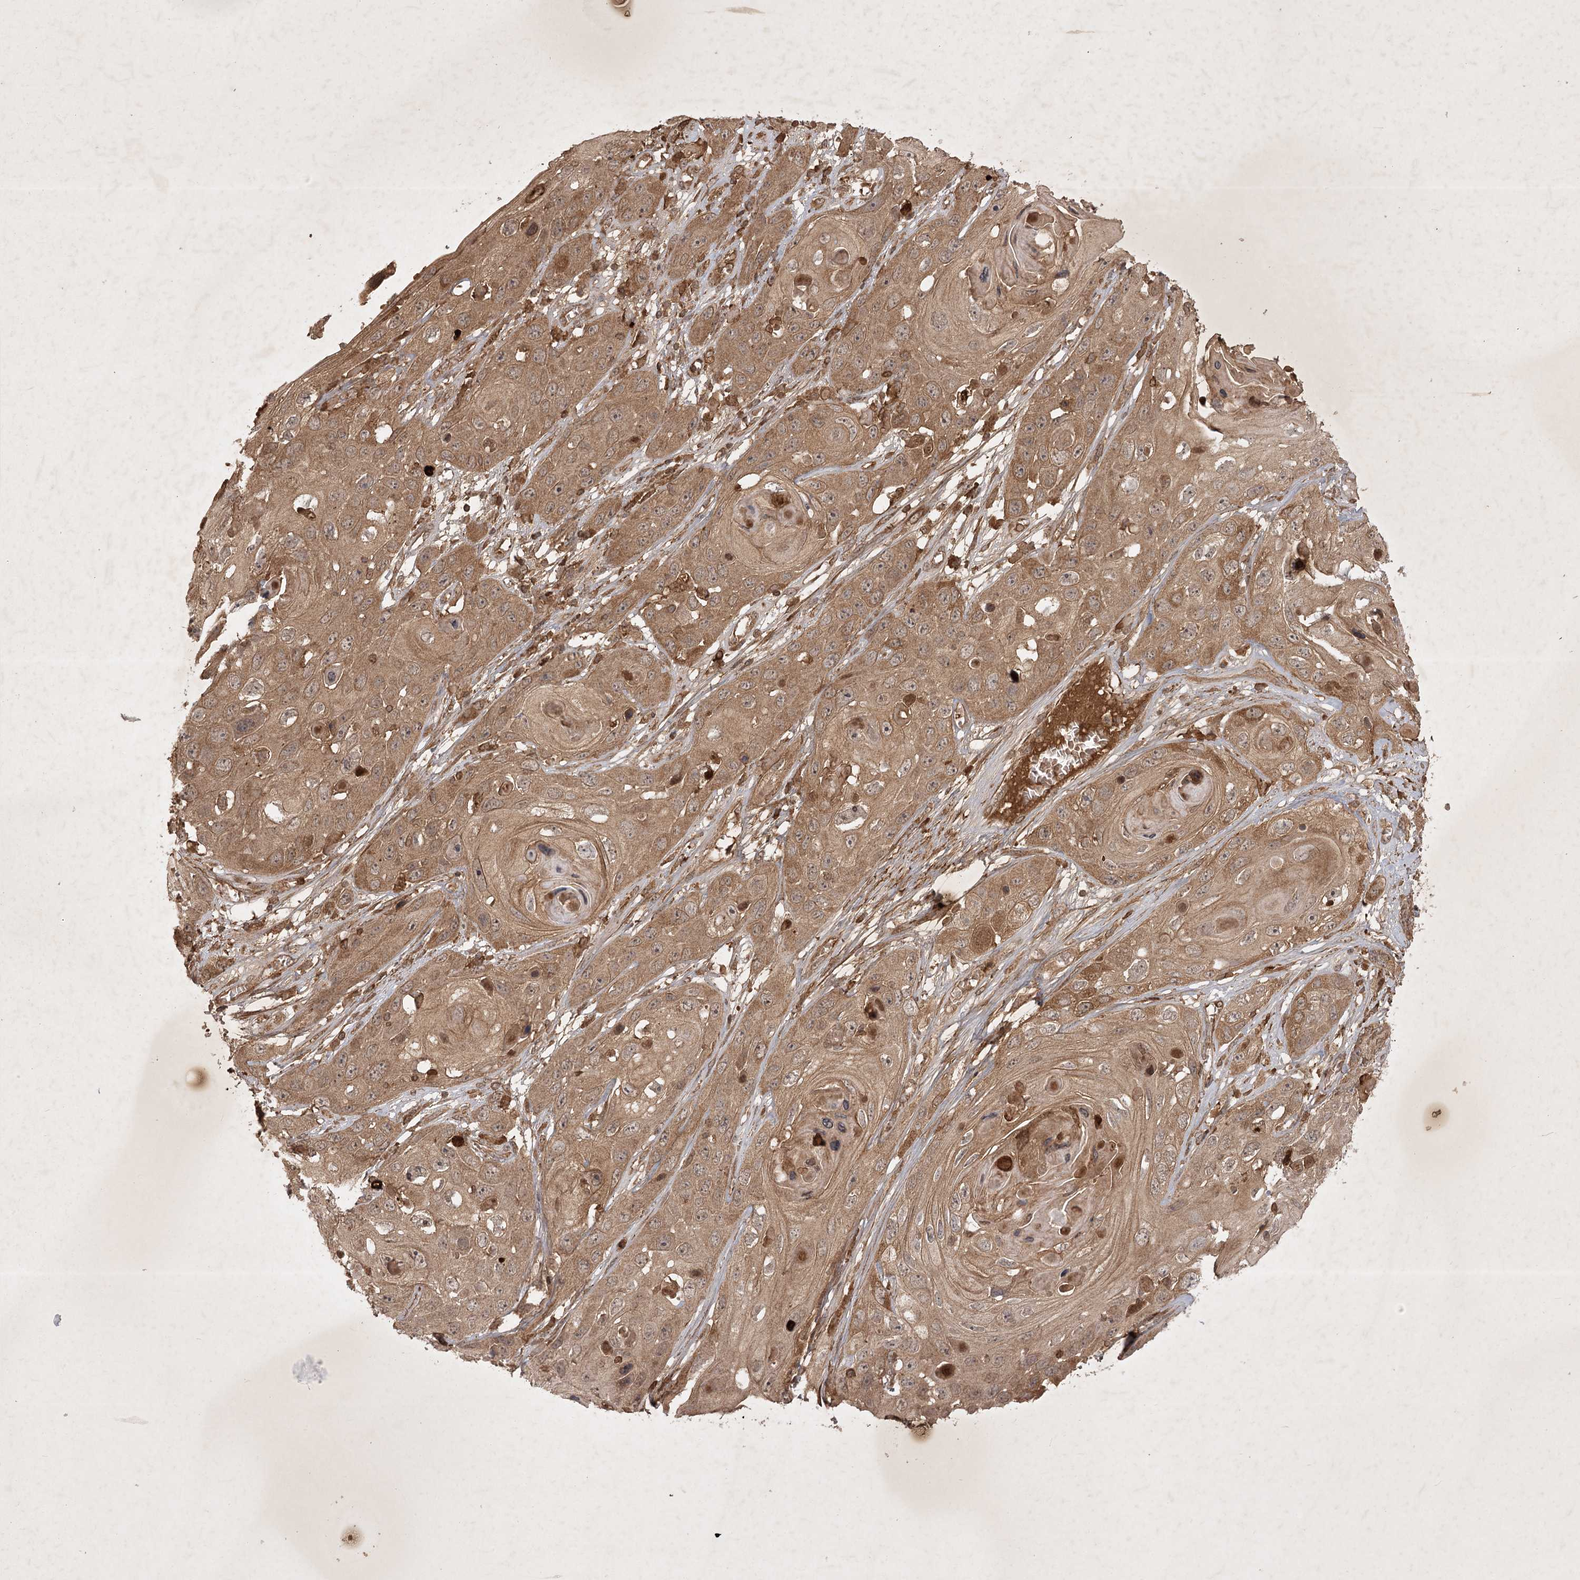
{"staining": {"intensity": "moderate", "quantity": ">75%", "location": "cytoplasmic/membranous"}, "tissue": "skin cancer", "cell_type": "Tumor cells", "image_type": "cancer", "snomed": [{"axis": "morphology", "description": "Squamous cell carcinoma, NOS"}, {"axis": "topography", "description": "Skin"}], "caption": "Brown immunohistochemical staining in human skin squamous cell carcinoma demonstrates moderate cytoplasmic/membranous positivity in about >75% of tumor cells.", "gene": "ARL13A", "patient": {"sex": "male", "age": 55}}